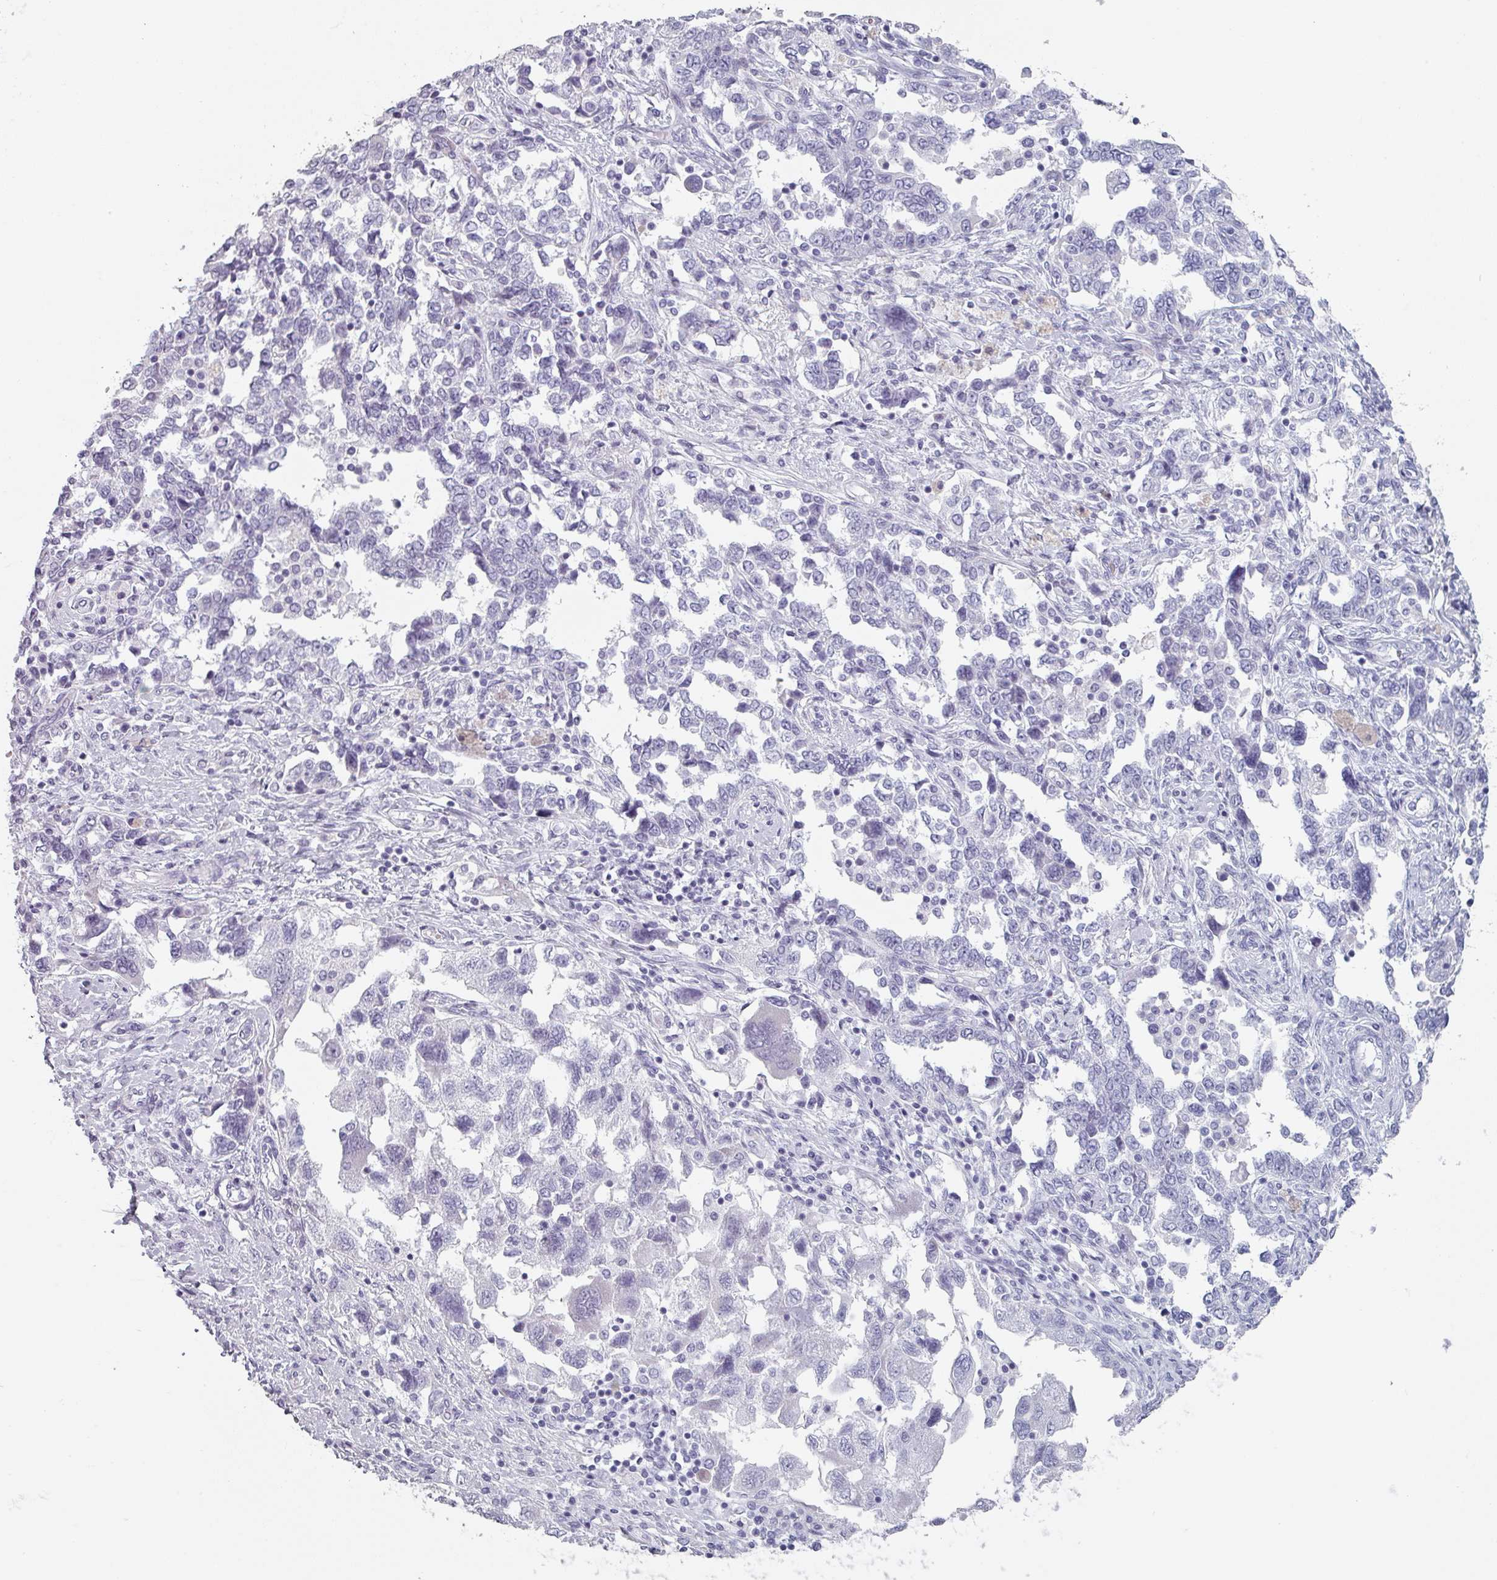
{"staining": {"intensity": "negative", "quantity": "none", "location": "none"}, "tissue": "ovarian cancer", "cell_type": "Tumor cells", "image_type": "cancer", "snomed": [{"axis": "morphology", "description": "Carcinoma, NOS"}, {"axis": "morphology", "description": "Cystadenocarcinoma, serous, NOS"}, {"axis": "topography", "description": "Ovary"}], "caption": "Human ovarian cancer (serous cystadenocarcinoma) stained for a protein using immunohistochemistry (IHC) shows no staining in tumor cells.", "gene": "SLC35G2", "patient": {"sex": "female", "age": 69}}